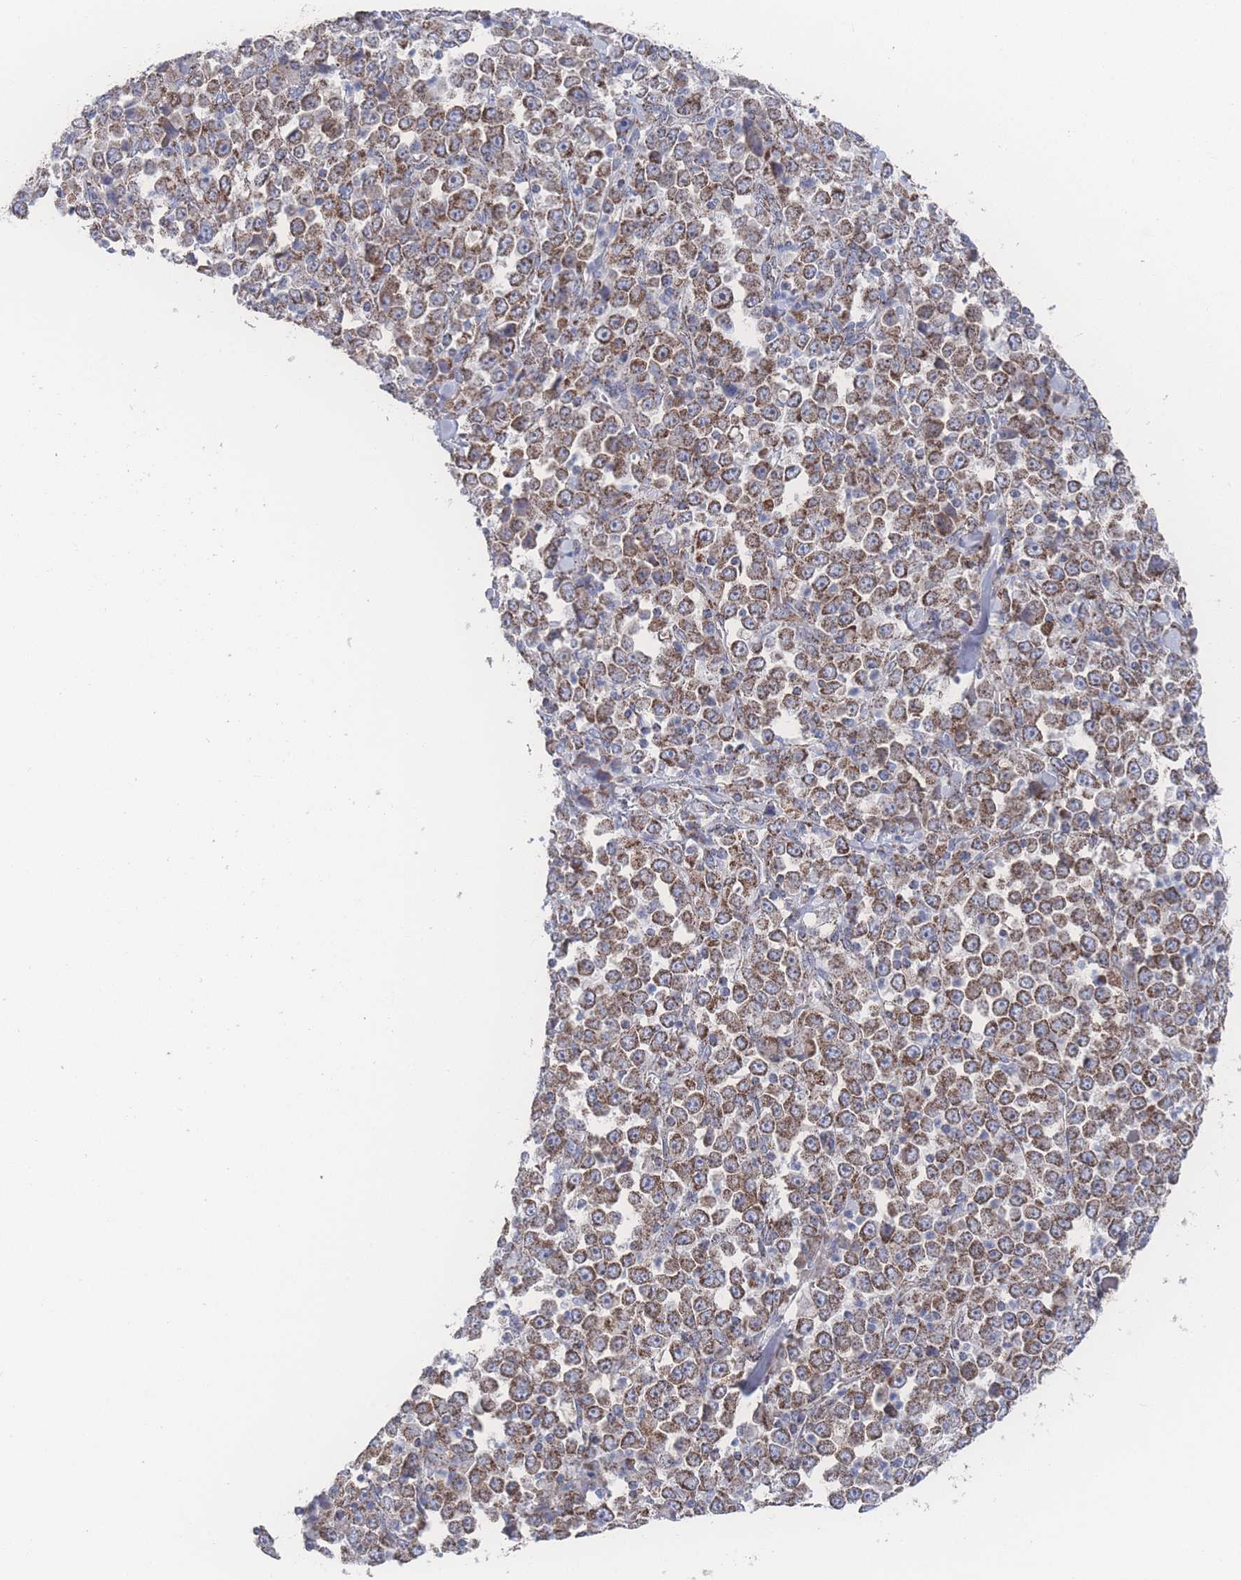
{"staining": {"intensity": "moderate", "quantity": ">75%", "location": "cytoplasmic/membranous"}, "tissue": "stomach cancer", "cell_type": "Tumor cells", "image_type": "cancer", "snomed": [{"axis": "morphology", "description": "Normal tissue, NOS"}, {"axis": "morphology", "description": "Adenocarcinoma, NOS"}, {"axis": "topography", "description": "Stomach, upper"}, {"axis": "topography", "description": "Stomach"}], "caption": "Approximately >75% of tumor cells in stomach adenocarcinoma display moderate cytoplasmic/membranous protein positivity as visualized by brown immunohistochemical staining.", "gene": "PEX14", "patient": {"sex": "male", "age": 59}}